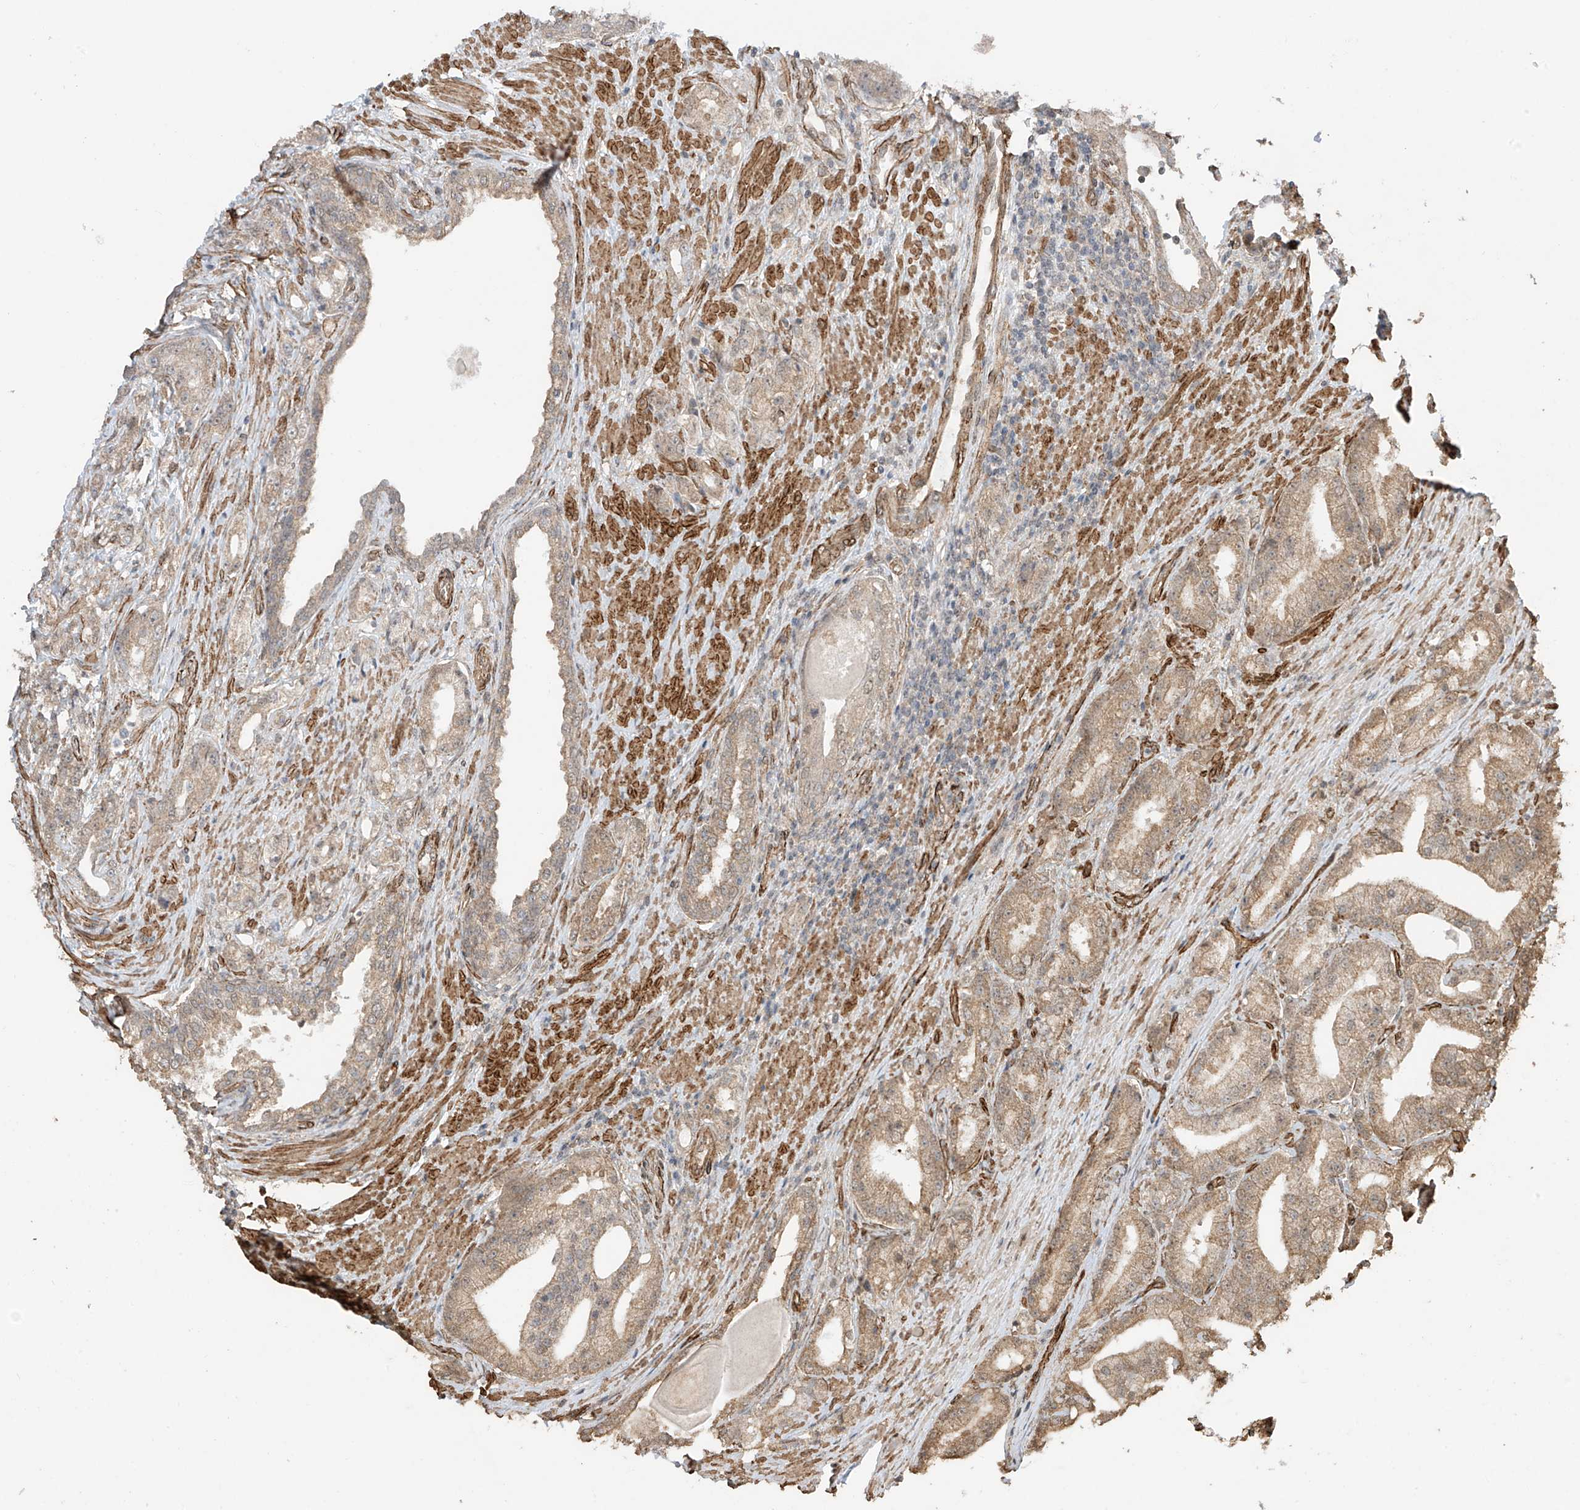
{"staining": {"intensity": "moderate", "quantity": "25%-75%", "location": "cytoplasmic/membranous"}, "tissue": "prostate cancer", "cell_type": "Tumor cells", "image_type": "cancer", "snomed": [{"axis": "morphology", "description": "Adenocarcinoma, Low grade"}, {"axis": "topography", "description": "Prostate"}], "caption": "DAB (3,3'-diaminobenzidine) immunohistochemical staining of adenocarcinoma (low-grade) (prostate) demonstrates moderate cytoplasmic/membranous protein staining in about 25%-75% of tumor cells.", "gene": "TTLL5", "patient": {"sex": "male", "age": 67}}